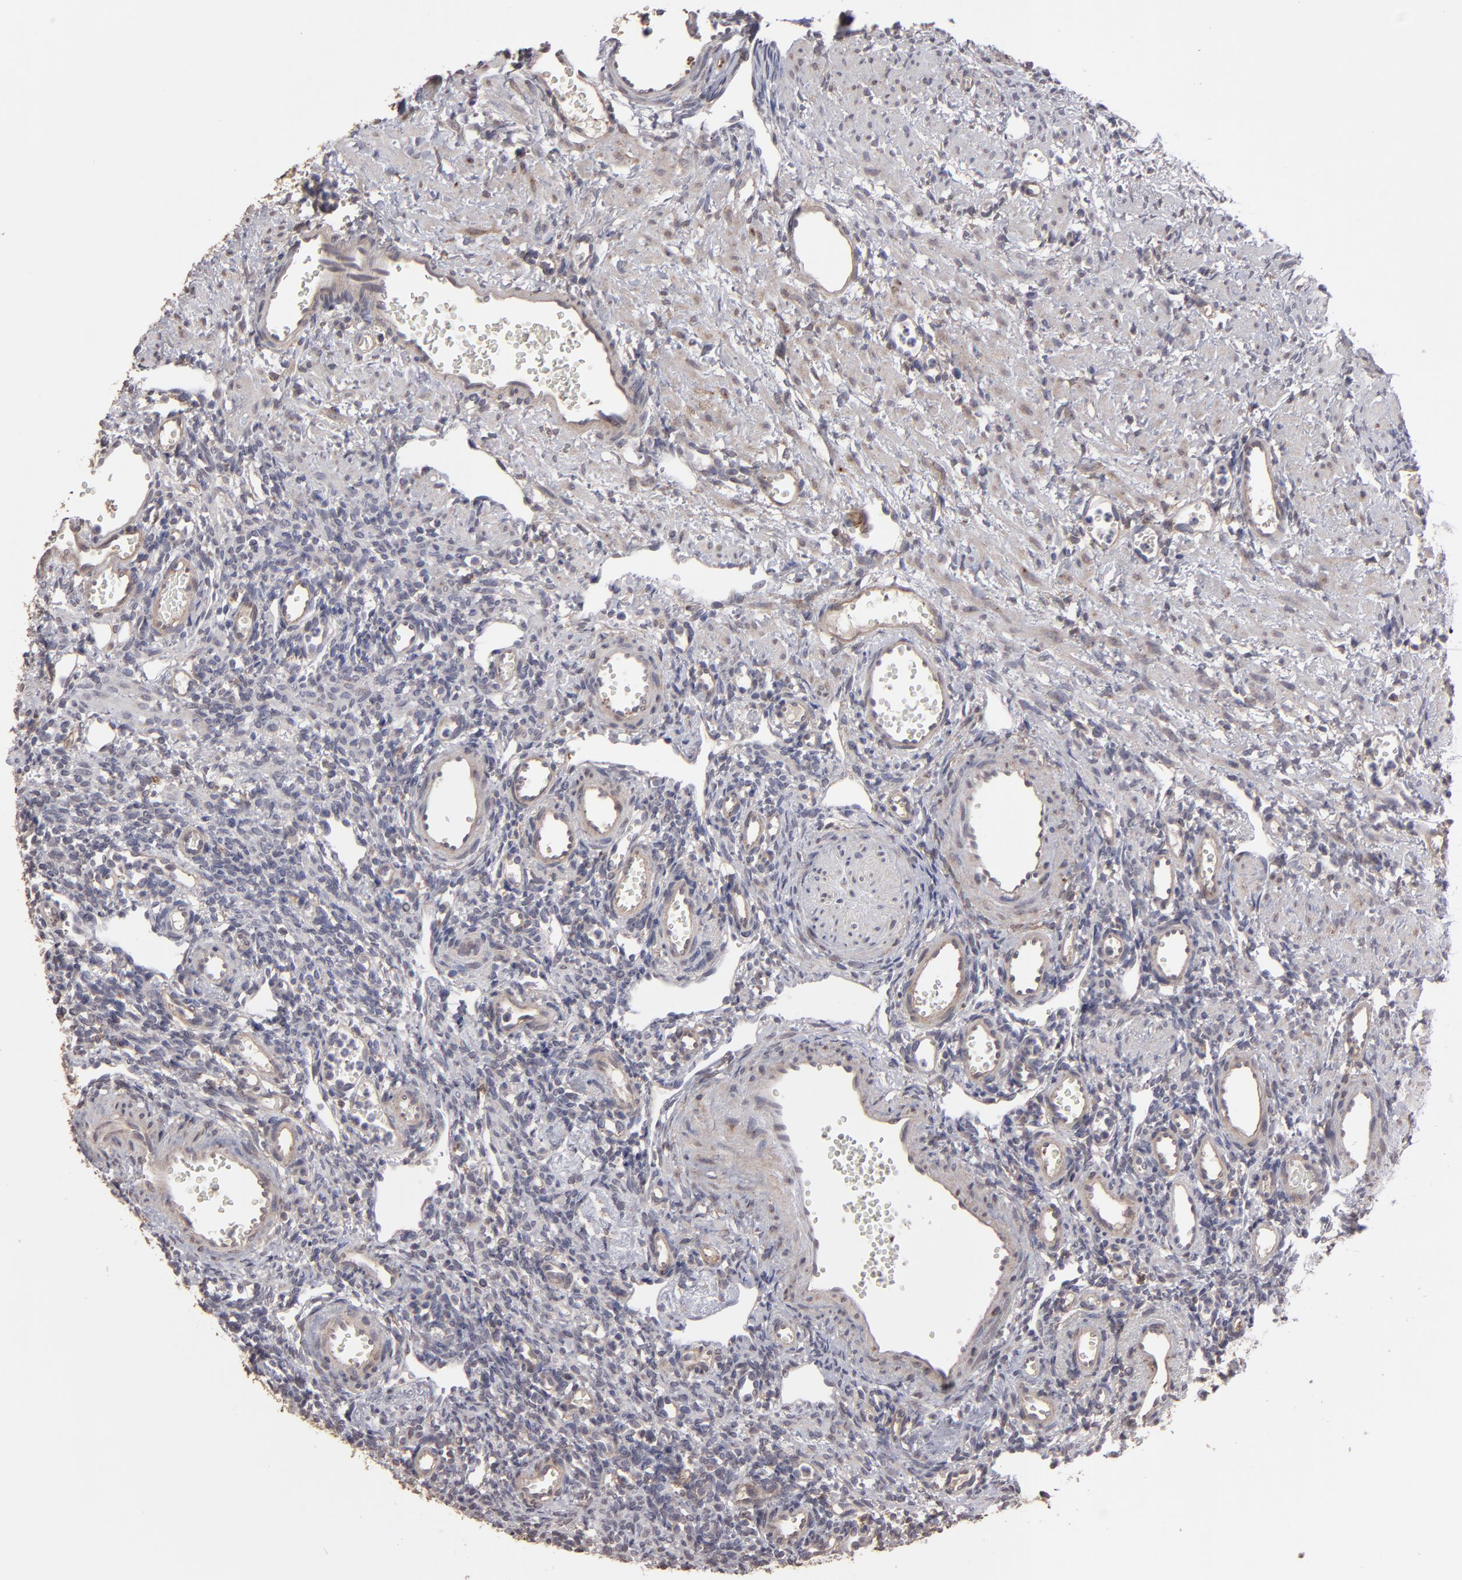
{"staining": {"intensity": "weak", "quantity": "<25%", "location": "cytoplasmic/membranous"}, "tissue": "ovary", "cell_type": "Ovarian stroma cells", "image_type": "normal", "snomed": [{"axis": "morphology", "description": "Normal tissue, NOS"}, {"axis": "topography", "description": "Ovary"}], "caption": "Normal ovary was stained to show a protein in brown. There is no significant expression in ovarian stroma cells. Brightfield microscopy of immunohistochemistry (IHC) stained with DAB (3,3'-diaminobenzidine) (brown) and hematoxylin (blue), captured at high magnification.", "gene": "ITGB5", "patient": {"sex": "female", "age": 33}}